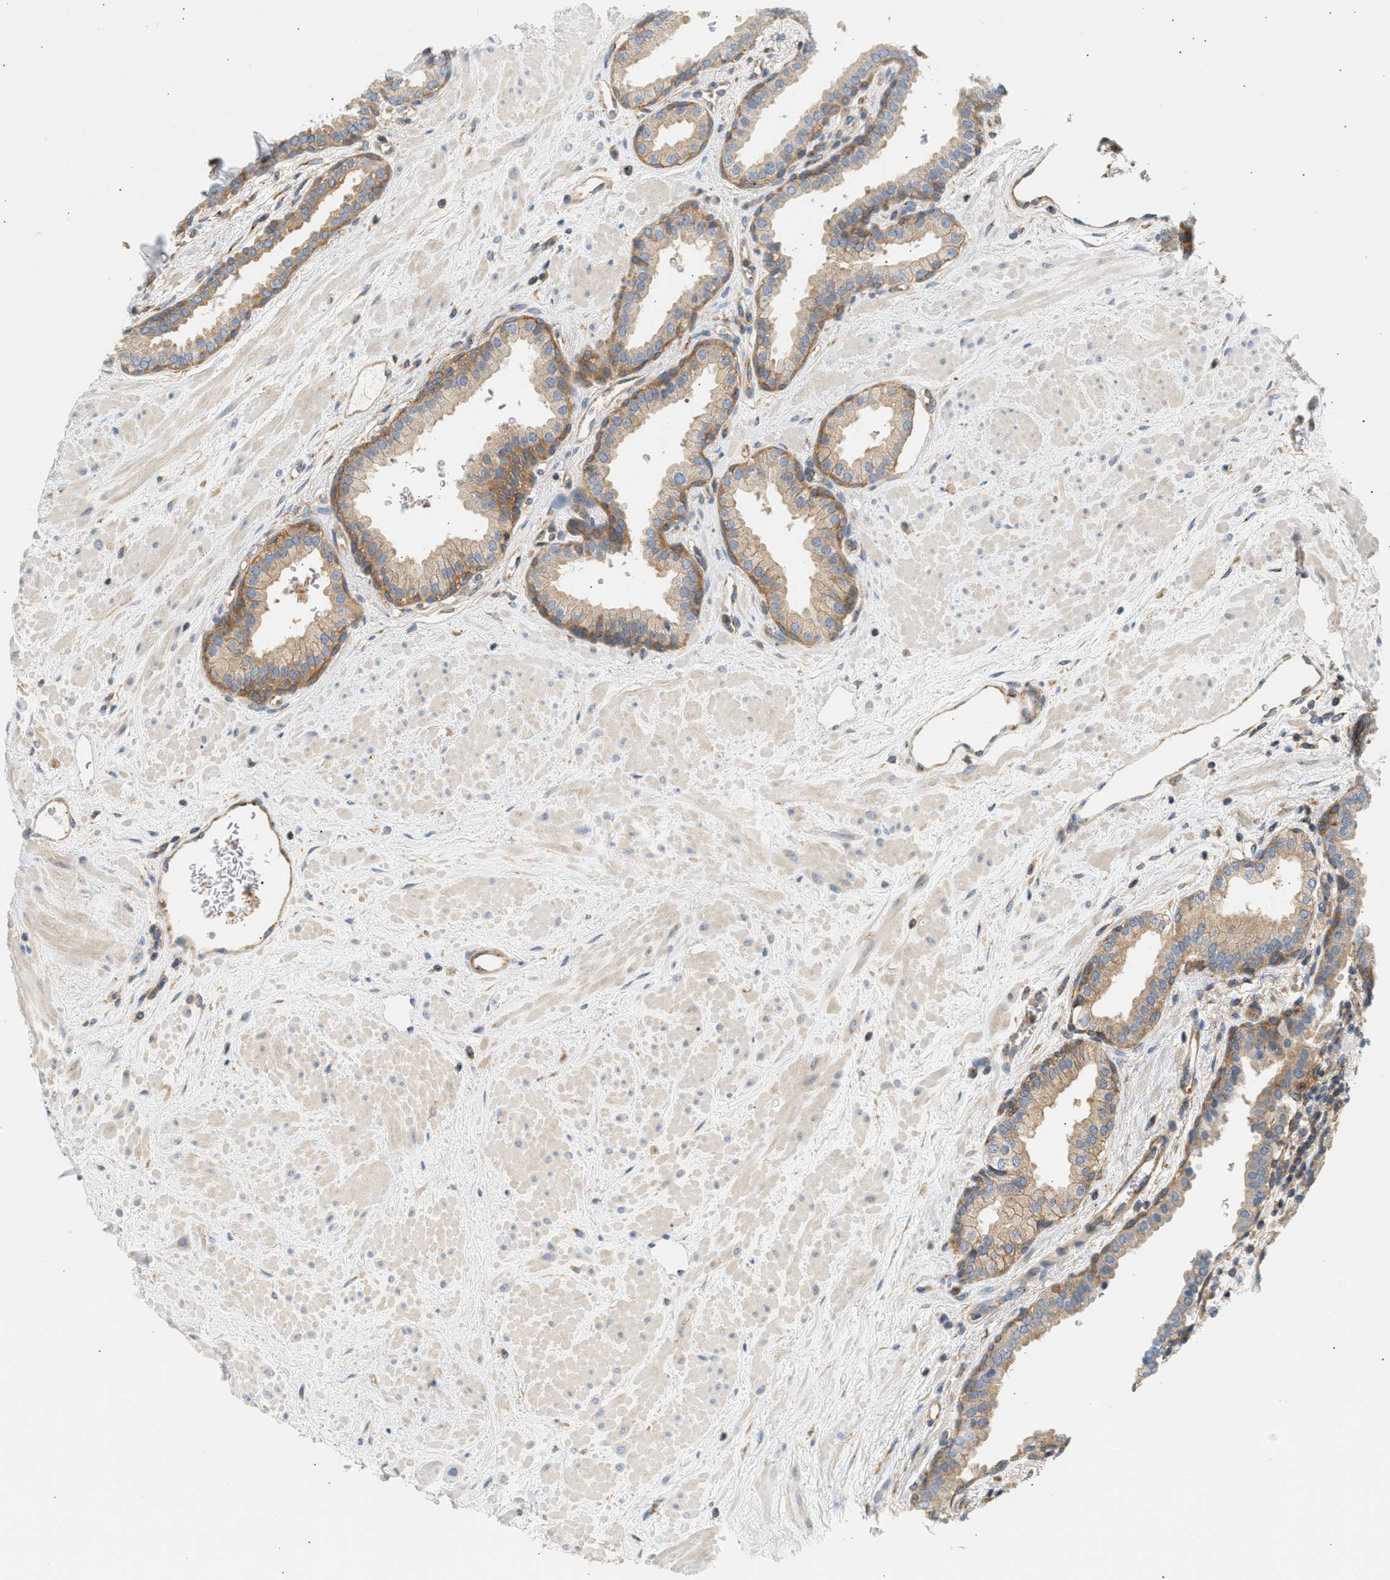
{"staining": {"intensity": "moderate", "quantity": ">75%", "location": "cytoplasmic/membranous"}, "tissue": "prostate", "cell_type": "Glandular cells", "image_type": "normal", "snomed": [{"axis": "morphology", "description": "Normal tissue, NOS"}, {"axis": "topography", "description": "Prostate"}], "caption": "Prostate was stained to show a protein in brown. There is medium levels of moderate cytoplasmic/membranous positivity in approximately >75% of glandular cells. (IHC, brightfield microscopy, high magnification).", "gene": "PAFAH1B1", "patient": {"sex": "male", "age": 51}}